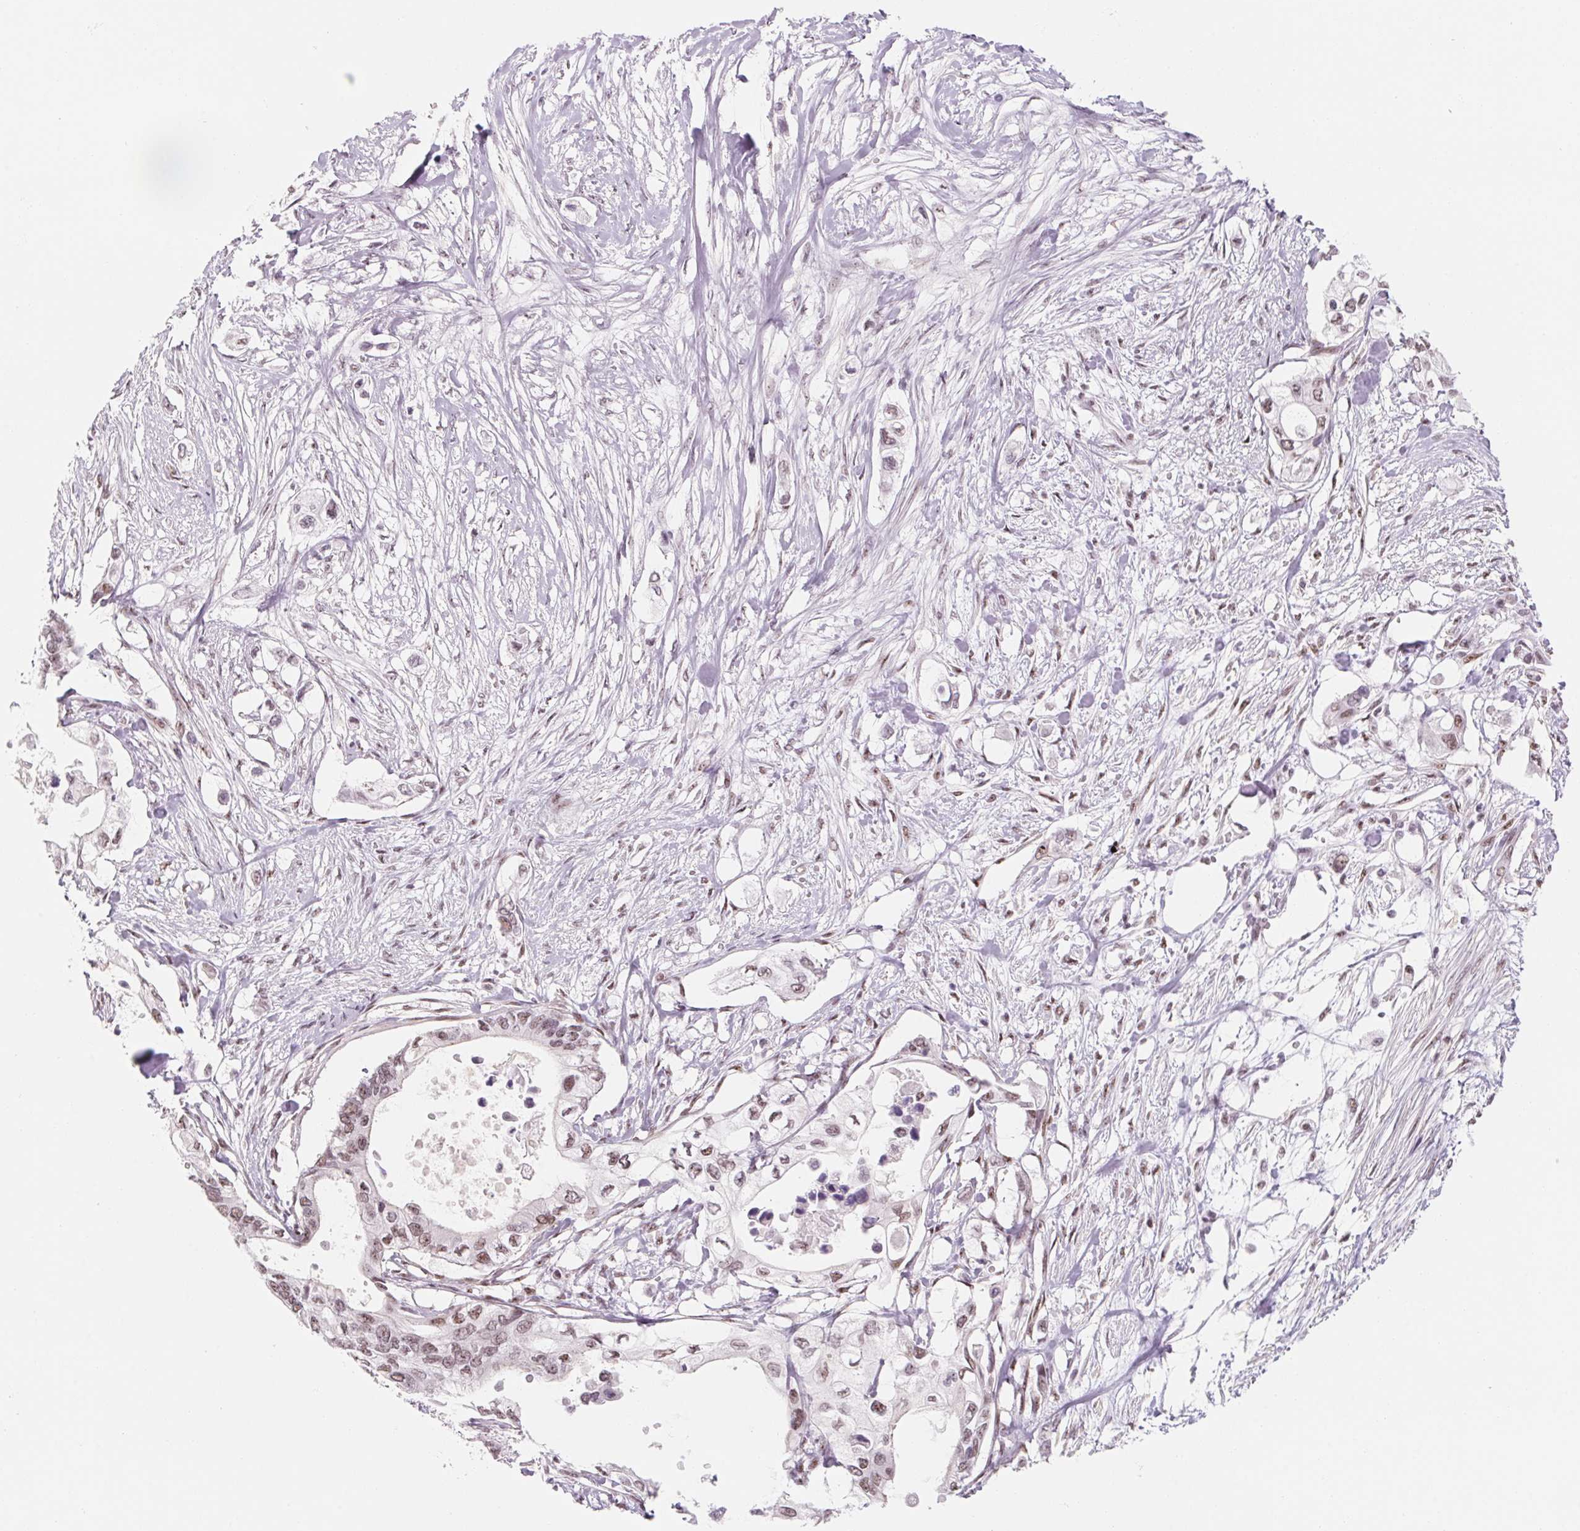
{"staining": {"intensity": "weak", "quantity": ">75%", "location": "nuclear"}, "tissue": "pancreatic cancer", "cell_type": "Tumor cells", "image_type": "cancer", "snomed": [{"axis": "morphology", "description": "Adenocarcinoma, NOS"}, {"axis": "topography", "description": "Pancreas"}], "caption": "A brown stain shows weak nuclear expression of a protein in human pancreatic adenocarcinoma tumor cells. (brown staining indicates protein expression, while blue staining denotes nuclei).", "gene": "ZIC4", "patient": {"sex": "female", "age": 63}}